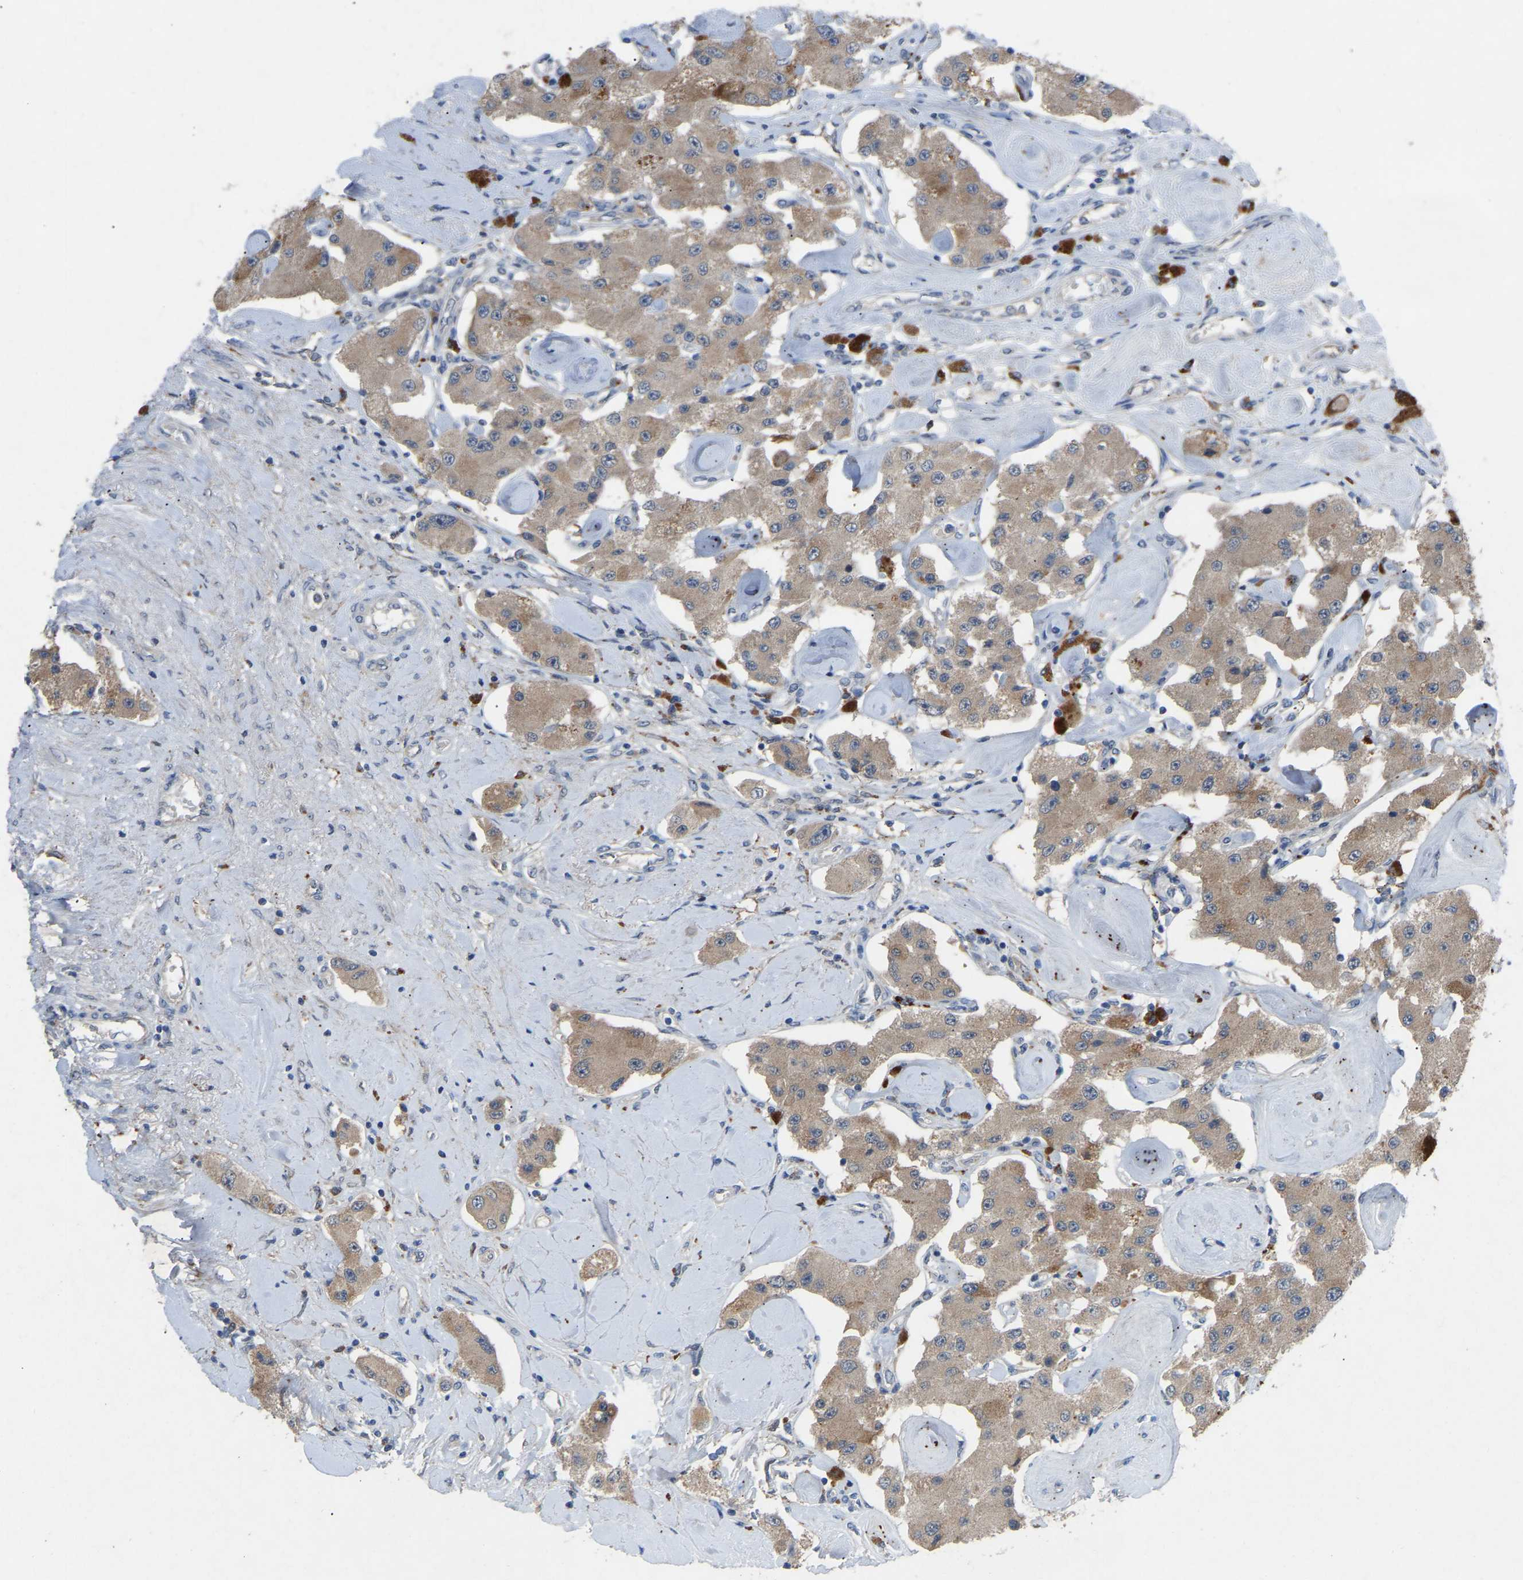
{"staining": {"intensity": "moderate", "quantity": "<25%", "location": "cytoplasmic/membranous"}, "tissue": "carcinoid", "cell_type": "Tumor cells", "image_type": "cancer", "snomed": [{"axis": "morphology", "description": "Carcinoid, malignant, NOS"}, {"axis": "topography", "description": "Pancreas"}], "caption": "Brown immunohistochemical staining in malignant carcinoid displays moderate cytoplasmic/membranous positivity in approximately <25% of tumor cells.", "gene": "FHIT", "patient": {"sex": "male", "age": 41}}